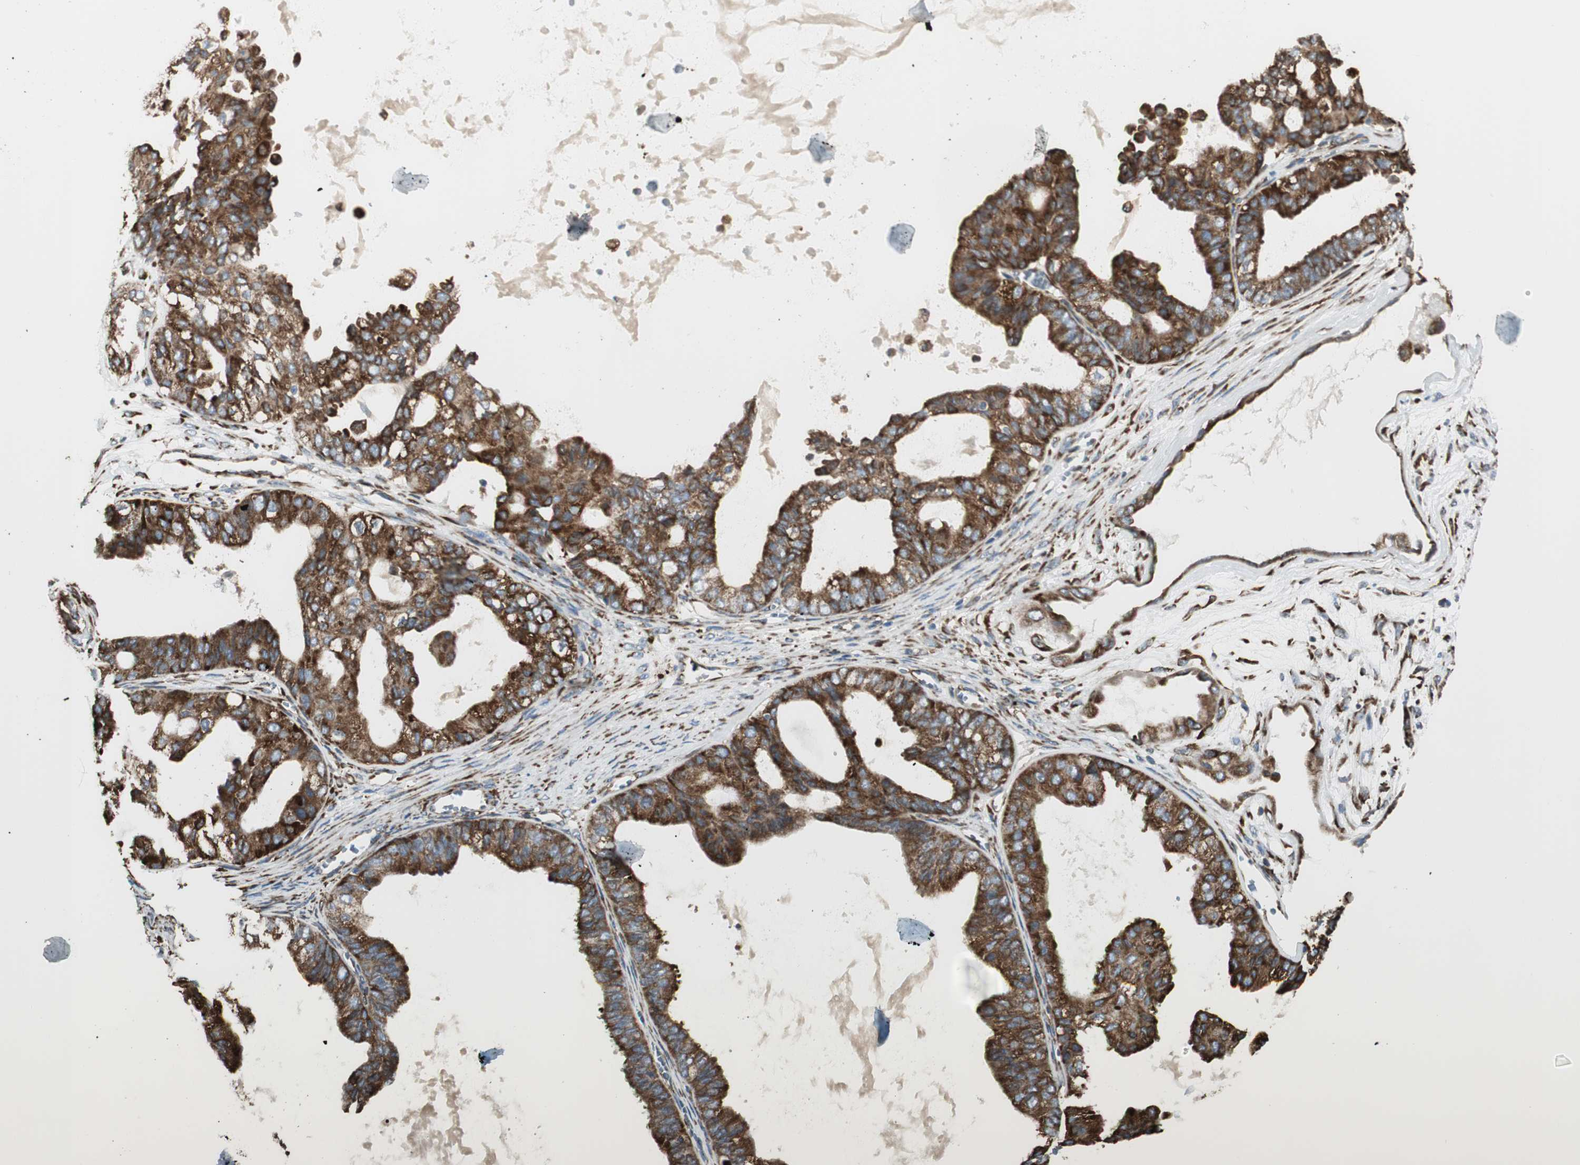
{"staining": {"intensity": "strong", "quantity": ">75%", "location": "cytoplasmic/membranous"}, "tissue": "ovarian cancer", "cell_type": "Tumor cells", "image_type": "cancer", "snomed": [{"axis": "morphology", "description": "Carcinoma, NOS"}, {"axis": "morphology", "description": "Carcinoma, endometroid"}, {"axis": "topography", "description": "Ovary"}], "caption": "The histopathology image exhibits a brown stain indicating the presence of a protein in the cytoplasmic/membranous of tumor cells in ovarian endometroid carcinoma.", "gene": "RRBP1", "patient": {"sex": "female", "age": 50}}